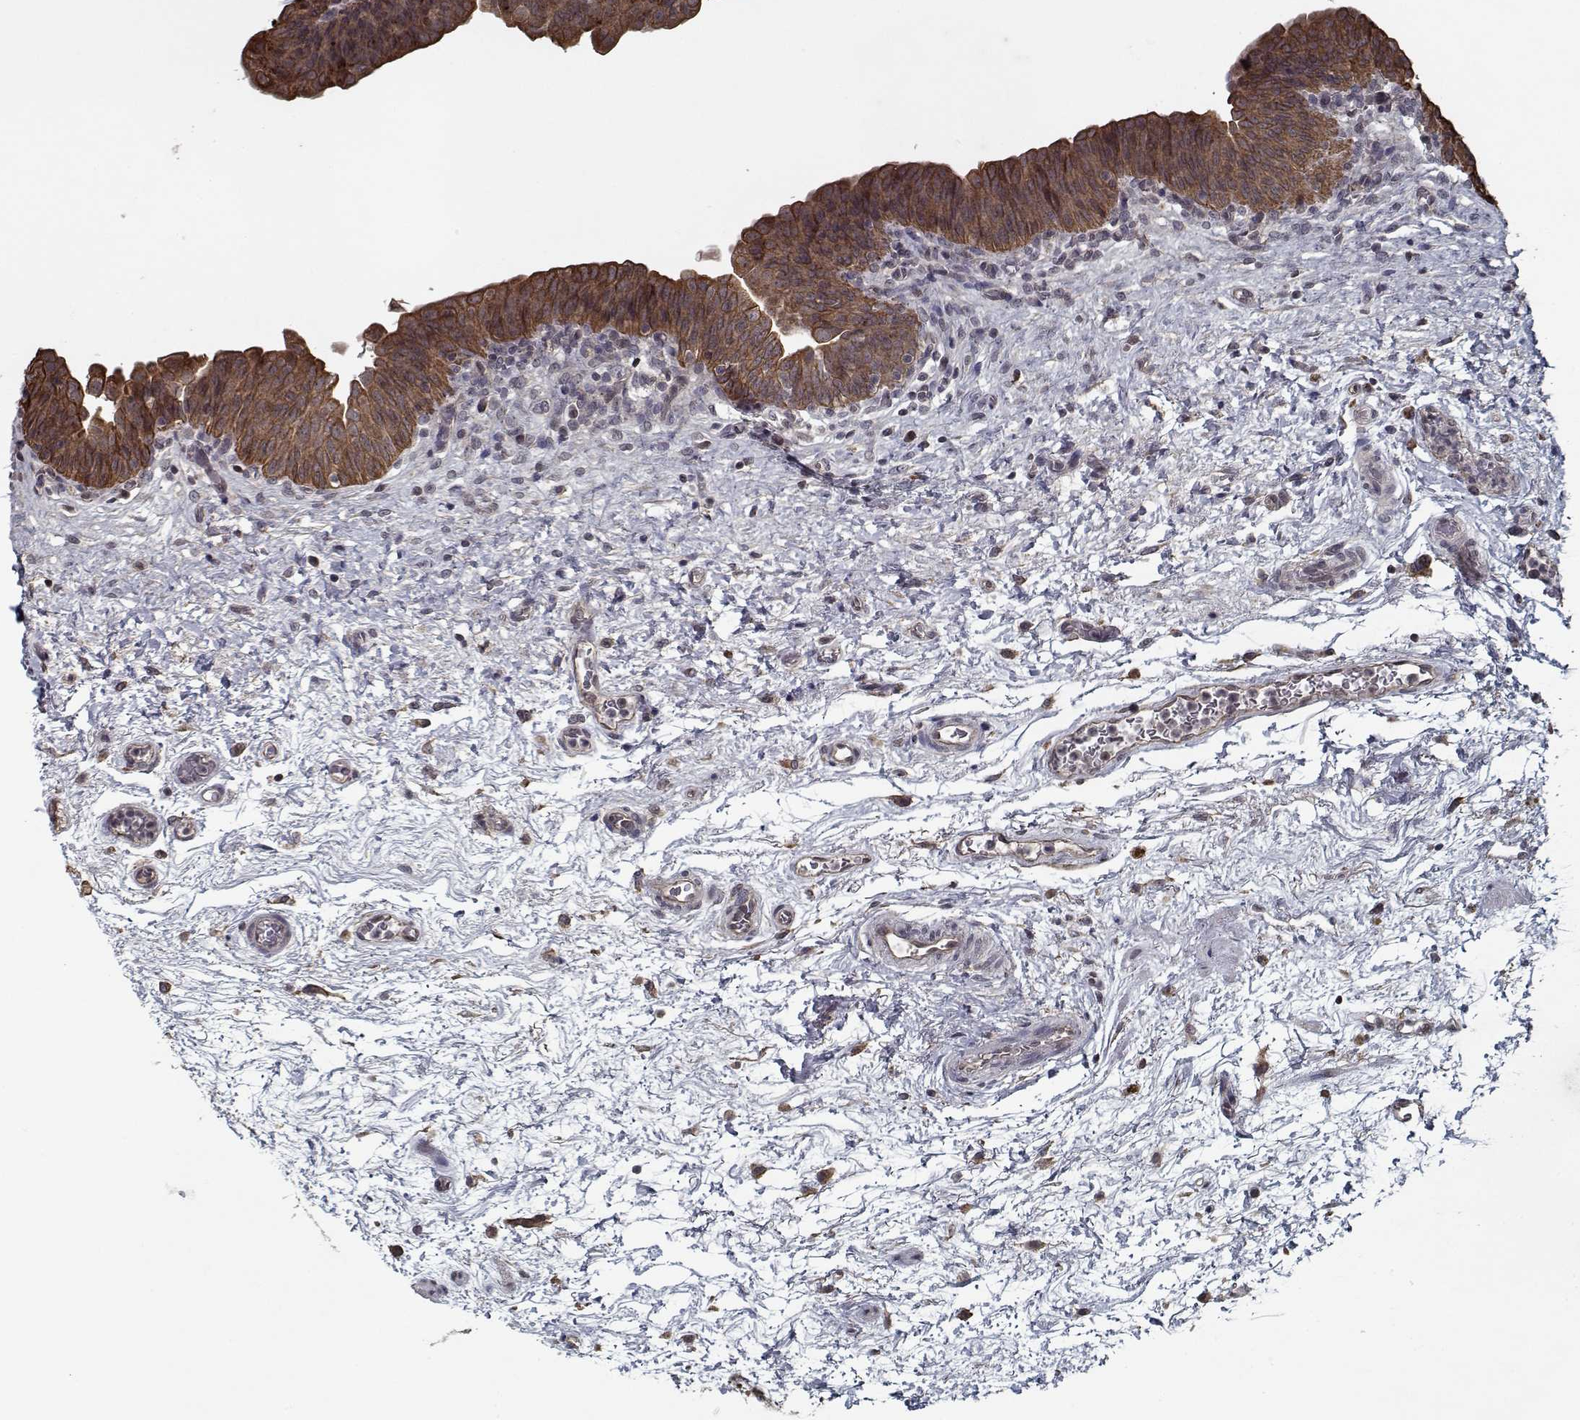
{"staining": {"intensity": "moderate", "quantity": ">75%", "location": "cytoplasmic/membranous"}, "tissue": "urinary bladder", "cell_type": "Urothelial cells", "image_type": "normal", "snomed": [{"axis": "morphology", "description": "Normal tissue, NOS"}, {"axis": "topography", "description": "Urinary bladder"}], "caption": "DAB immunohistochemical staining of unremarkable urinary bladder reveals moderate cytoplasmic/membranous protein positivity in about >75% of urothelial cells. Using DAB (brown) and hematoxylin (blue) stains, captured at high magnification using brightfield microscopy.", "gene": "NLK", "patient": {"sex": "male", "age": 69}}